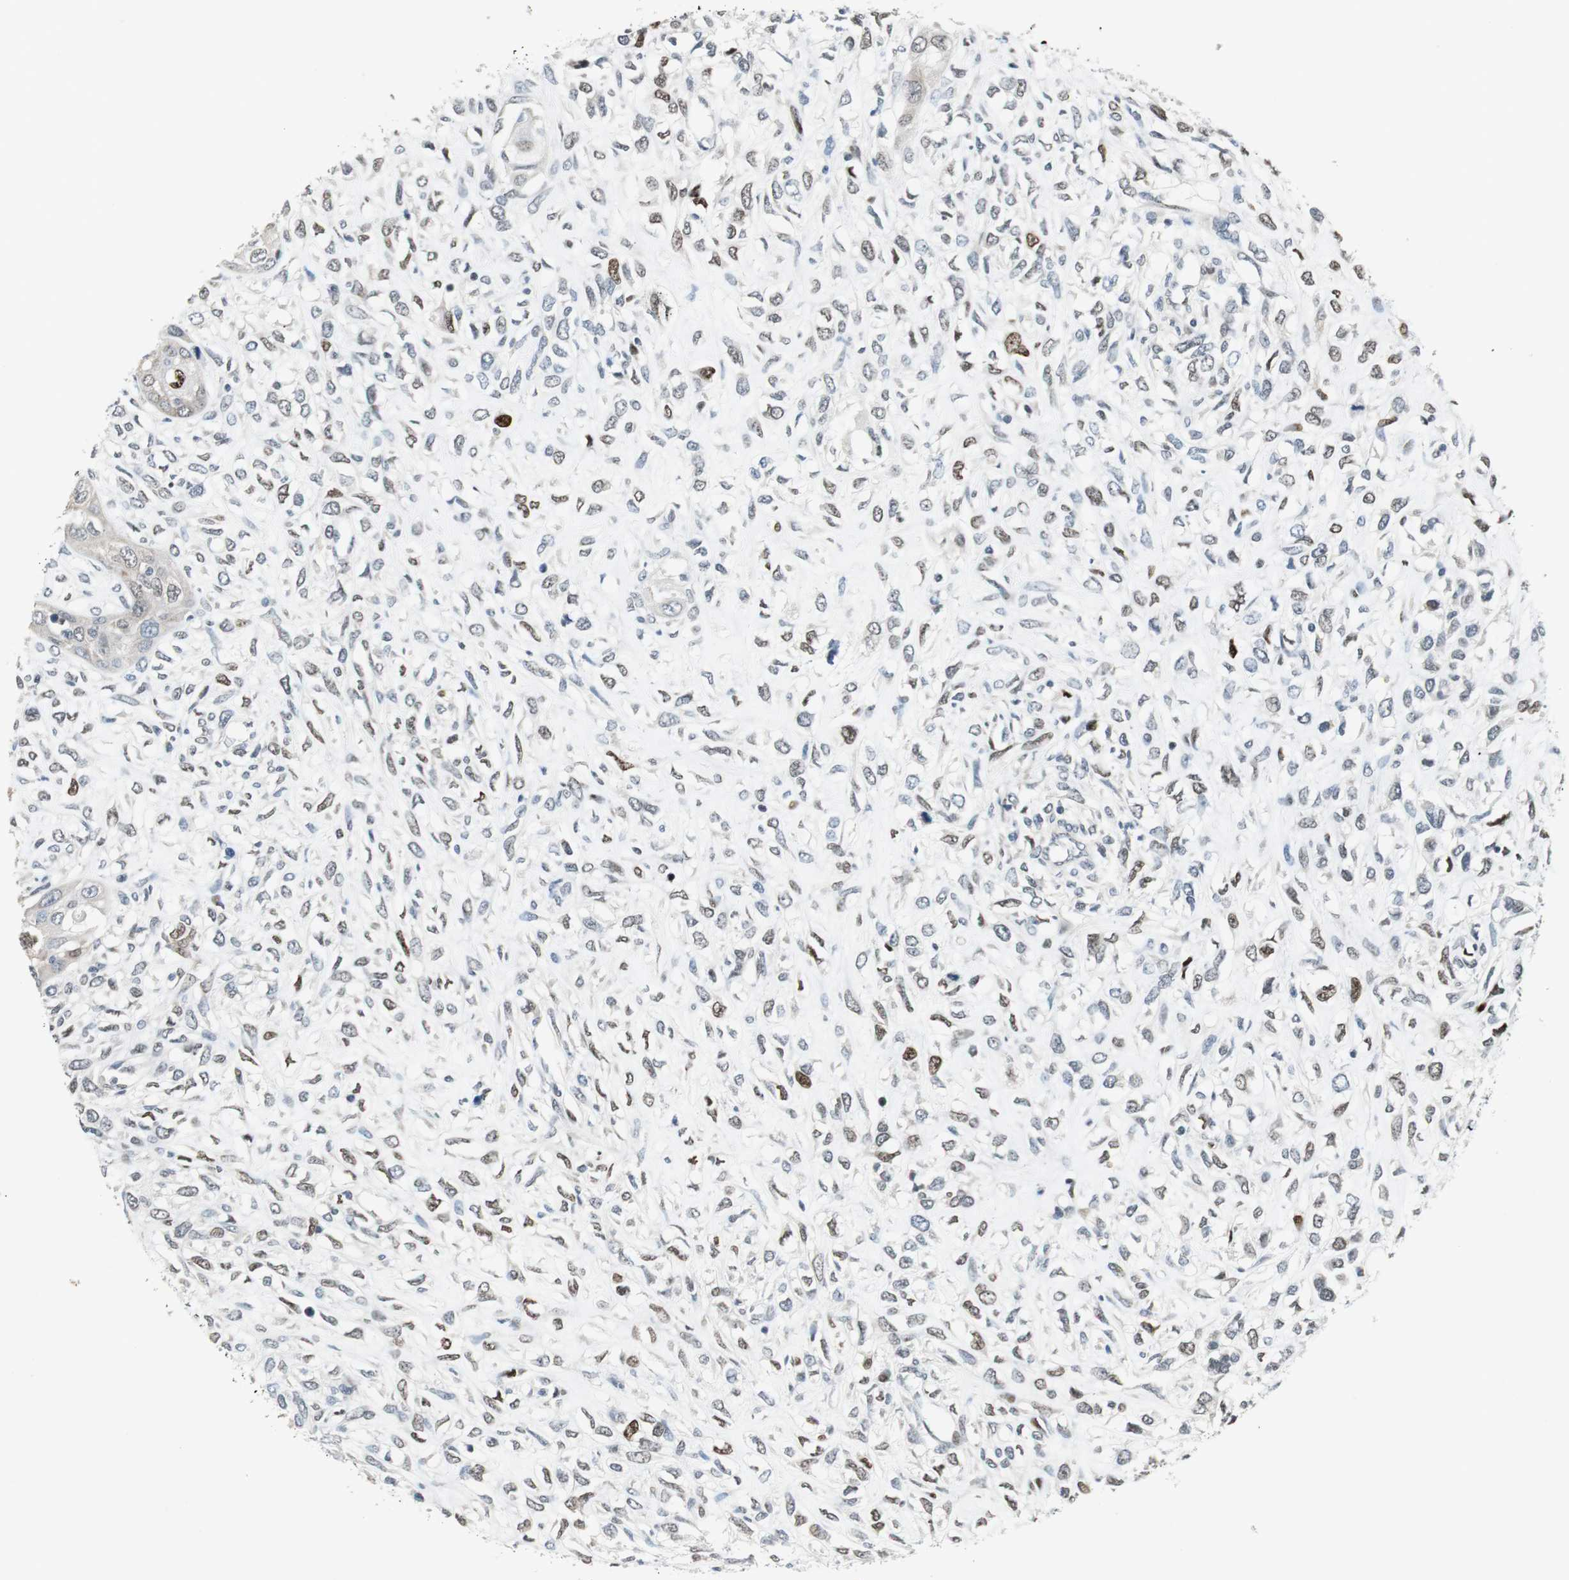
{"staining": {"intensity": "moderate", "quantity": "<25%", "location": "nuclear"}, "tissue": "head and neck cancer", "cell_type": "Tumor cells", "image_type": "cancer", "snomed": [{"axis": "morphology", "description": "Necrosis, NOS"}, {"axis": "morphology", "description": "Neoplasm, malignant, NOS"}, {"axis": "topography", "description": "Salivary gland"}, {"axis": "topography", "description": "Head-Neck"}], "caption": "This histopathology image demonstrates IHC staining of head and neck malignant neoplasm, with low moderate nuclear staining in approximately <25% of tumor cells.", "gene": "AJUBA", "patient": {"sex": "male", "age": 43}}